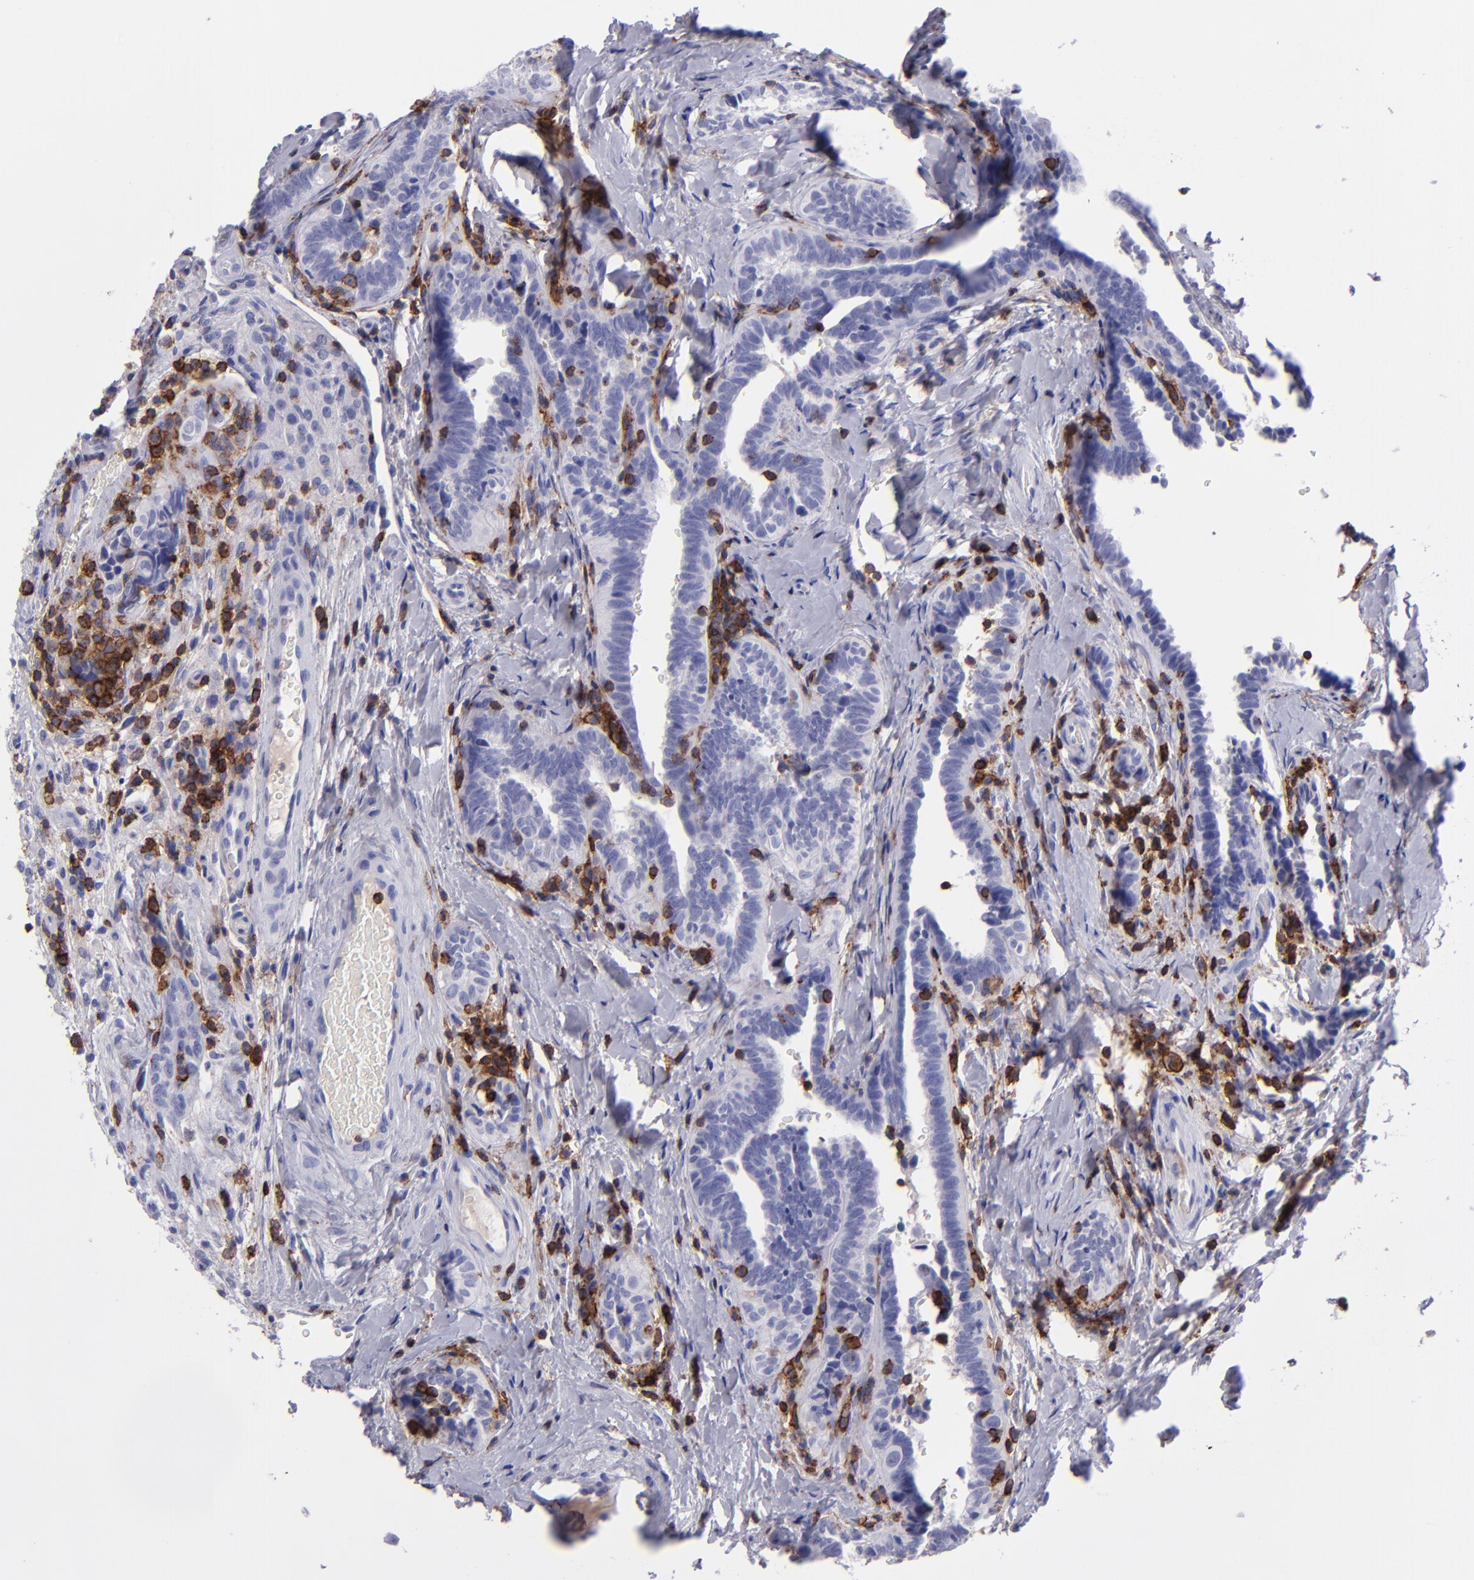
{"staining": {"intensity": "negative", "quantity": "none", "location": "none"}, "tissue": "testis cancer", "cell_type": "Tumor cells", "image_type": "cancer", "snomed": [{"axis": "morphology", "description": "Seminoma, NOS"}, {"axis": "topography", "description": "Testis"}], "caption": "This image is of testis cancer (seminoma) stained with immunohistochemistry (IHC) to label a protein in brown with the nuclei are counter-stained blue. There is no positivity in tumor cells.", "gene": "ICAM3", "patient": {"sex": "male", "age": 32}}